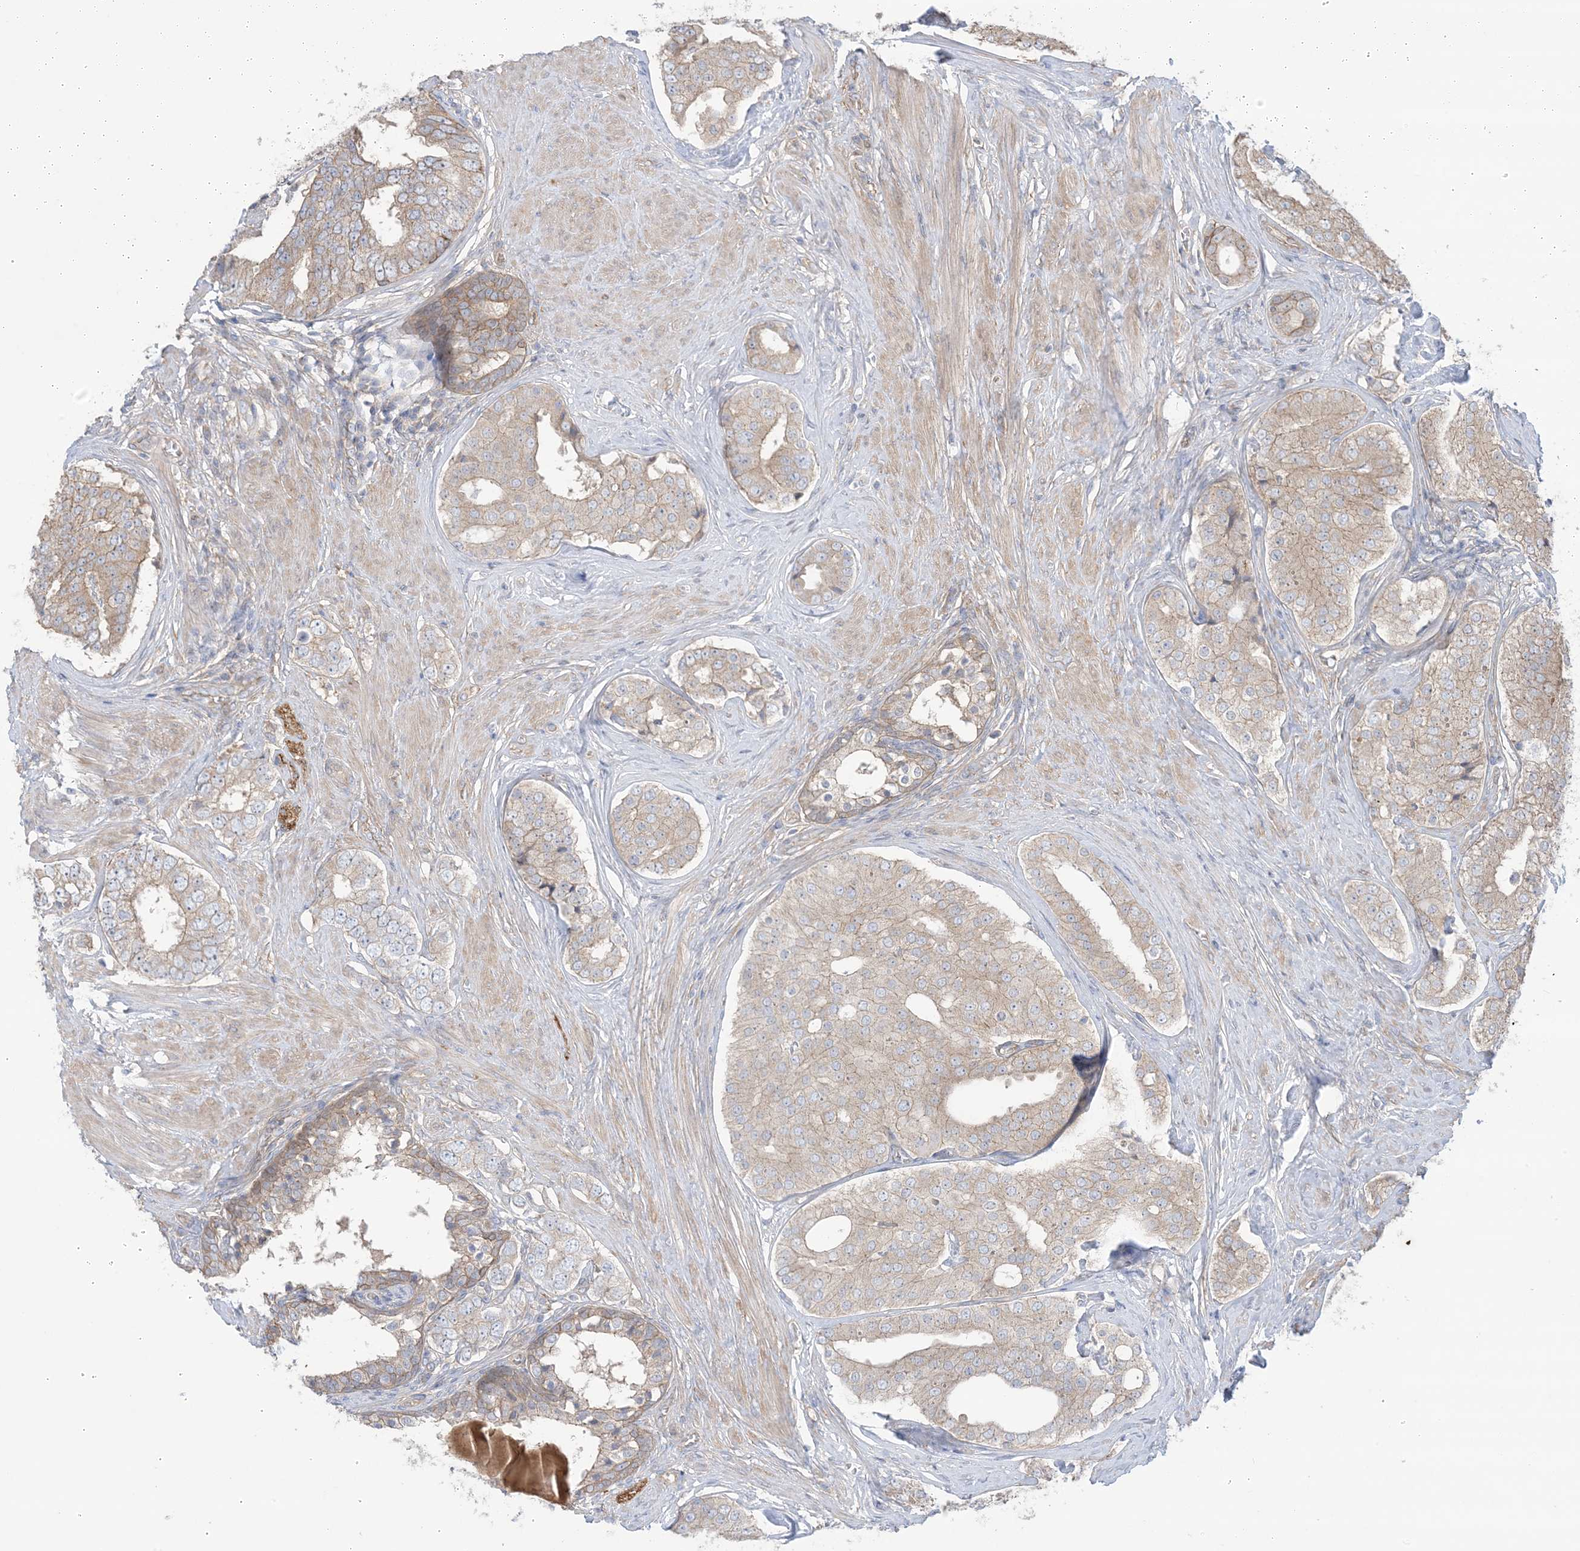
{"staining": {"intensity": "weak", "quantity": ">75%", "location": "cytoplasmic/membranous"}, "tissue": "prostate cancer", "cell_type": "Tumor cells", "image_type": "cancer", "snomed": [{"axis": "morphology", "description": "Adenocarcinoma, High grade"}, {"axis": "topography", "description": "Prostate"}], "caption": "A brown stain labels weak cytoplasmic/membranous positivity of a protein in human prostate high-grade adenocarcinoma tumor cells.", "gene": "CCNY", "patient": {"sex": "male", "age": 56}}